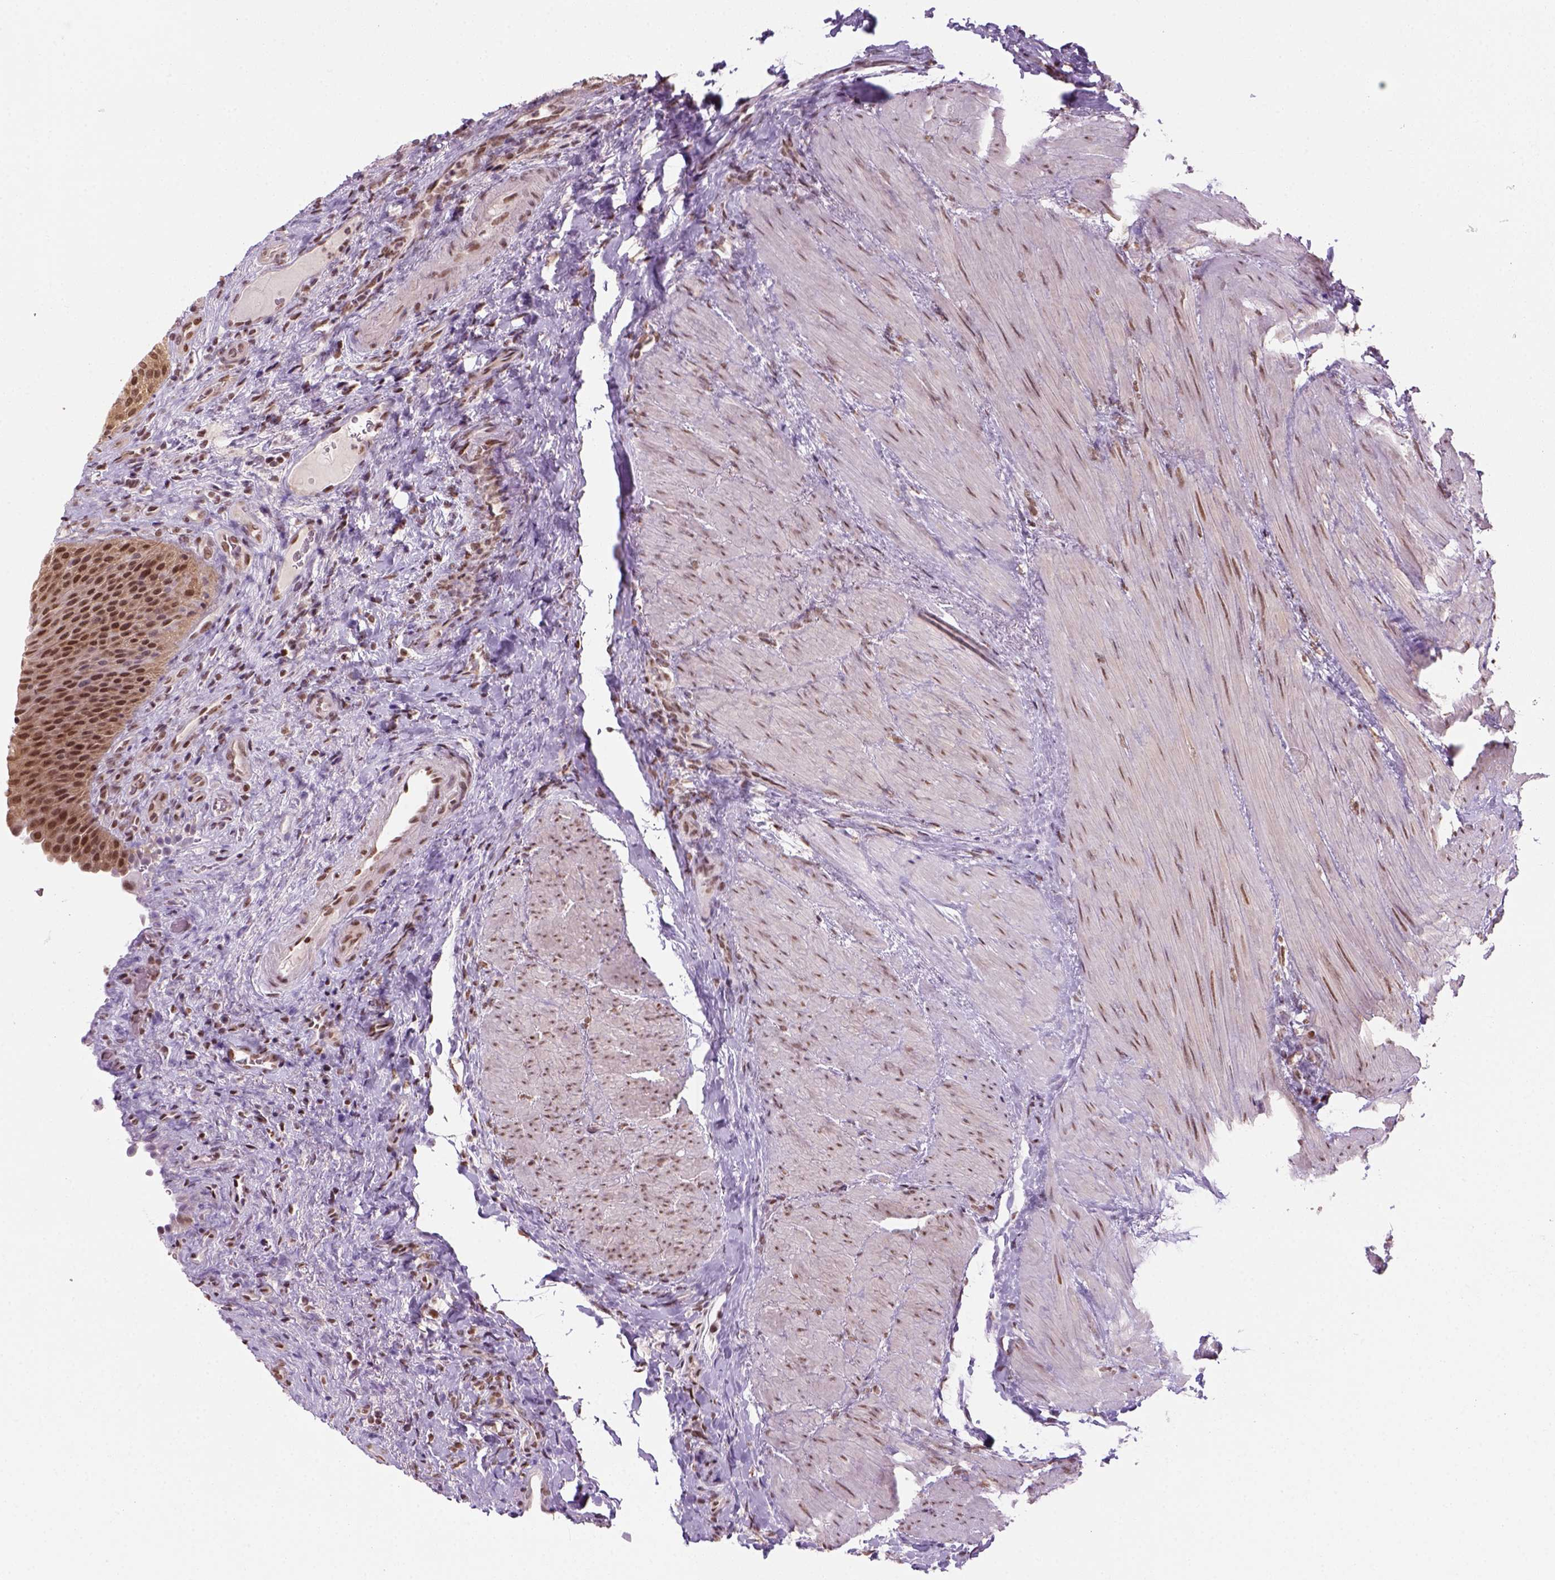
{"staining": {"intensity": "moderate", "quantity": ">75%", "location": "cytoplasmic/membranous,nuclear"}, "tissue": "urinary bladder", "cell_type": "Urothelial cells", "image_type": "normal", "snomed": [{"axis": "morphology", "description": "Normal tissue, NOS"}, {"axis": "topography", "description": "Urinary bladder"}, {"axis": "topography", "description": "Peripheral nerve tissue"}], "caption": "Urinary bladder stained with immunohistochemistry (IHC) exhibits moderate cytoplasmic/membranous,nuclear staining in about >75% of urothelial cells.", "gene": "GOT1", "patient": {"sex": "male", "age": 66}}